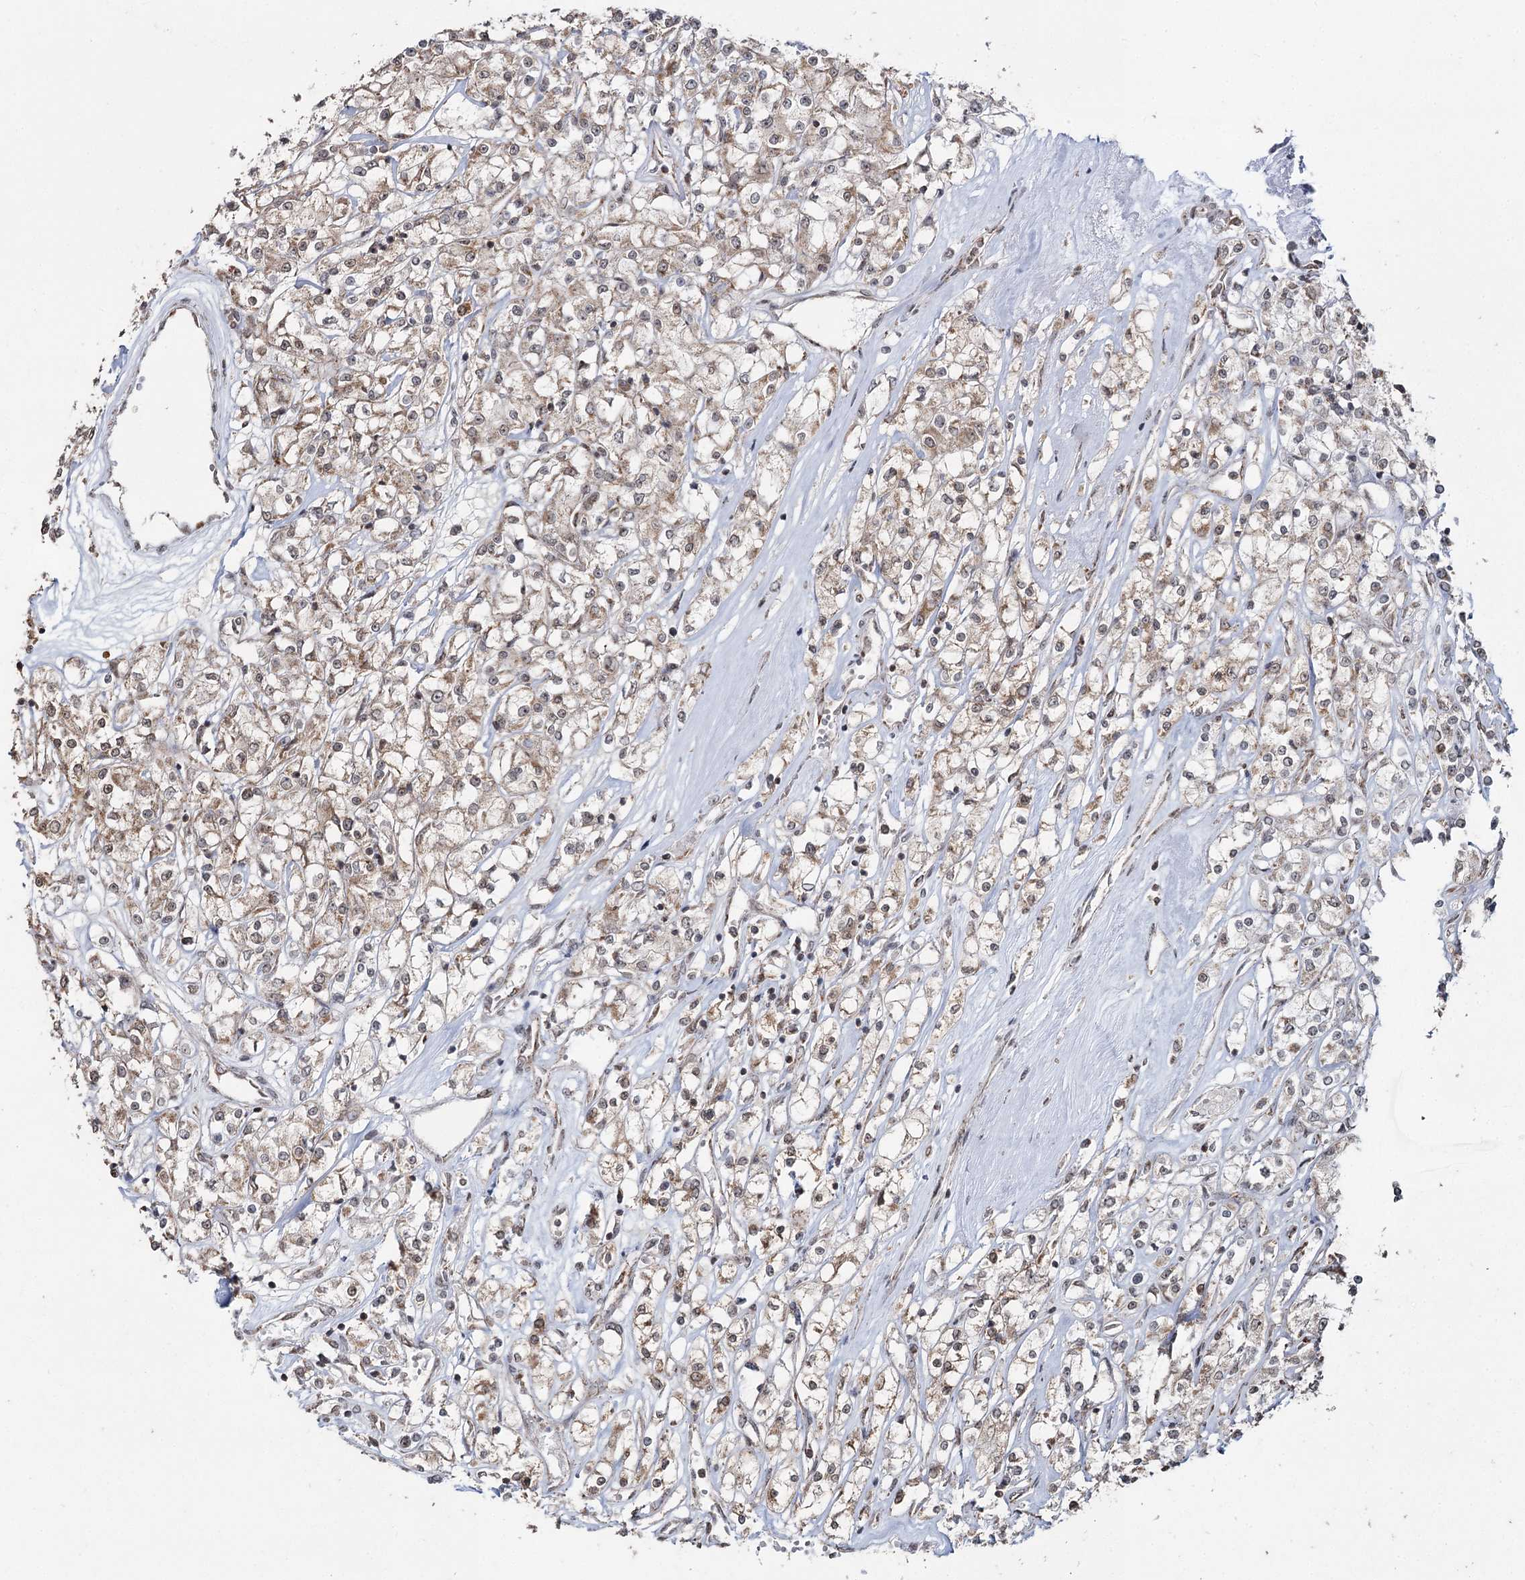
{"staining": {"intensity": "weak", "quantity": ">75%", "location": "cytoplasmic/membranous"}, "tissue": "renal cancer", "cell_type": "Tumor cells", "image_type": "cancer", "snomed": [{"axis": "morphology", "description": "Adenocarcinoma, NOS"}, {"axis": "topography", "description": "Kidney"}], "caption": "A low amount of weak cytoplasmic/membranous positivity is present in about >75% of tumor cells in renal cancer (adenocarcinoma) tissue.", "gene": "PDHX", "patient": {"sex": "female", "age": 59}}